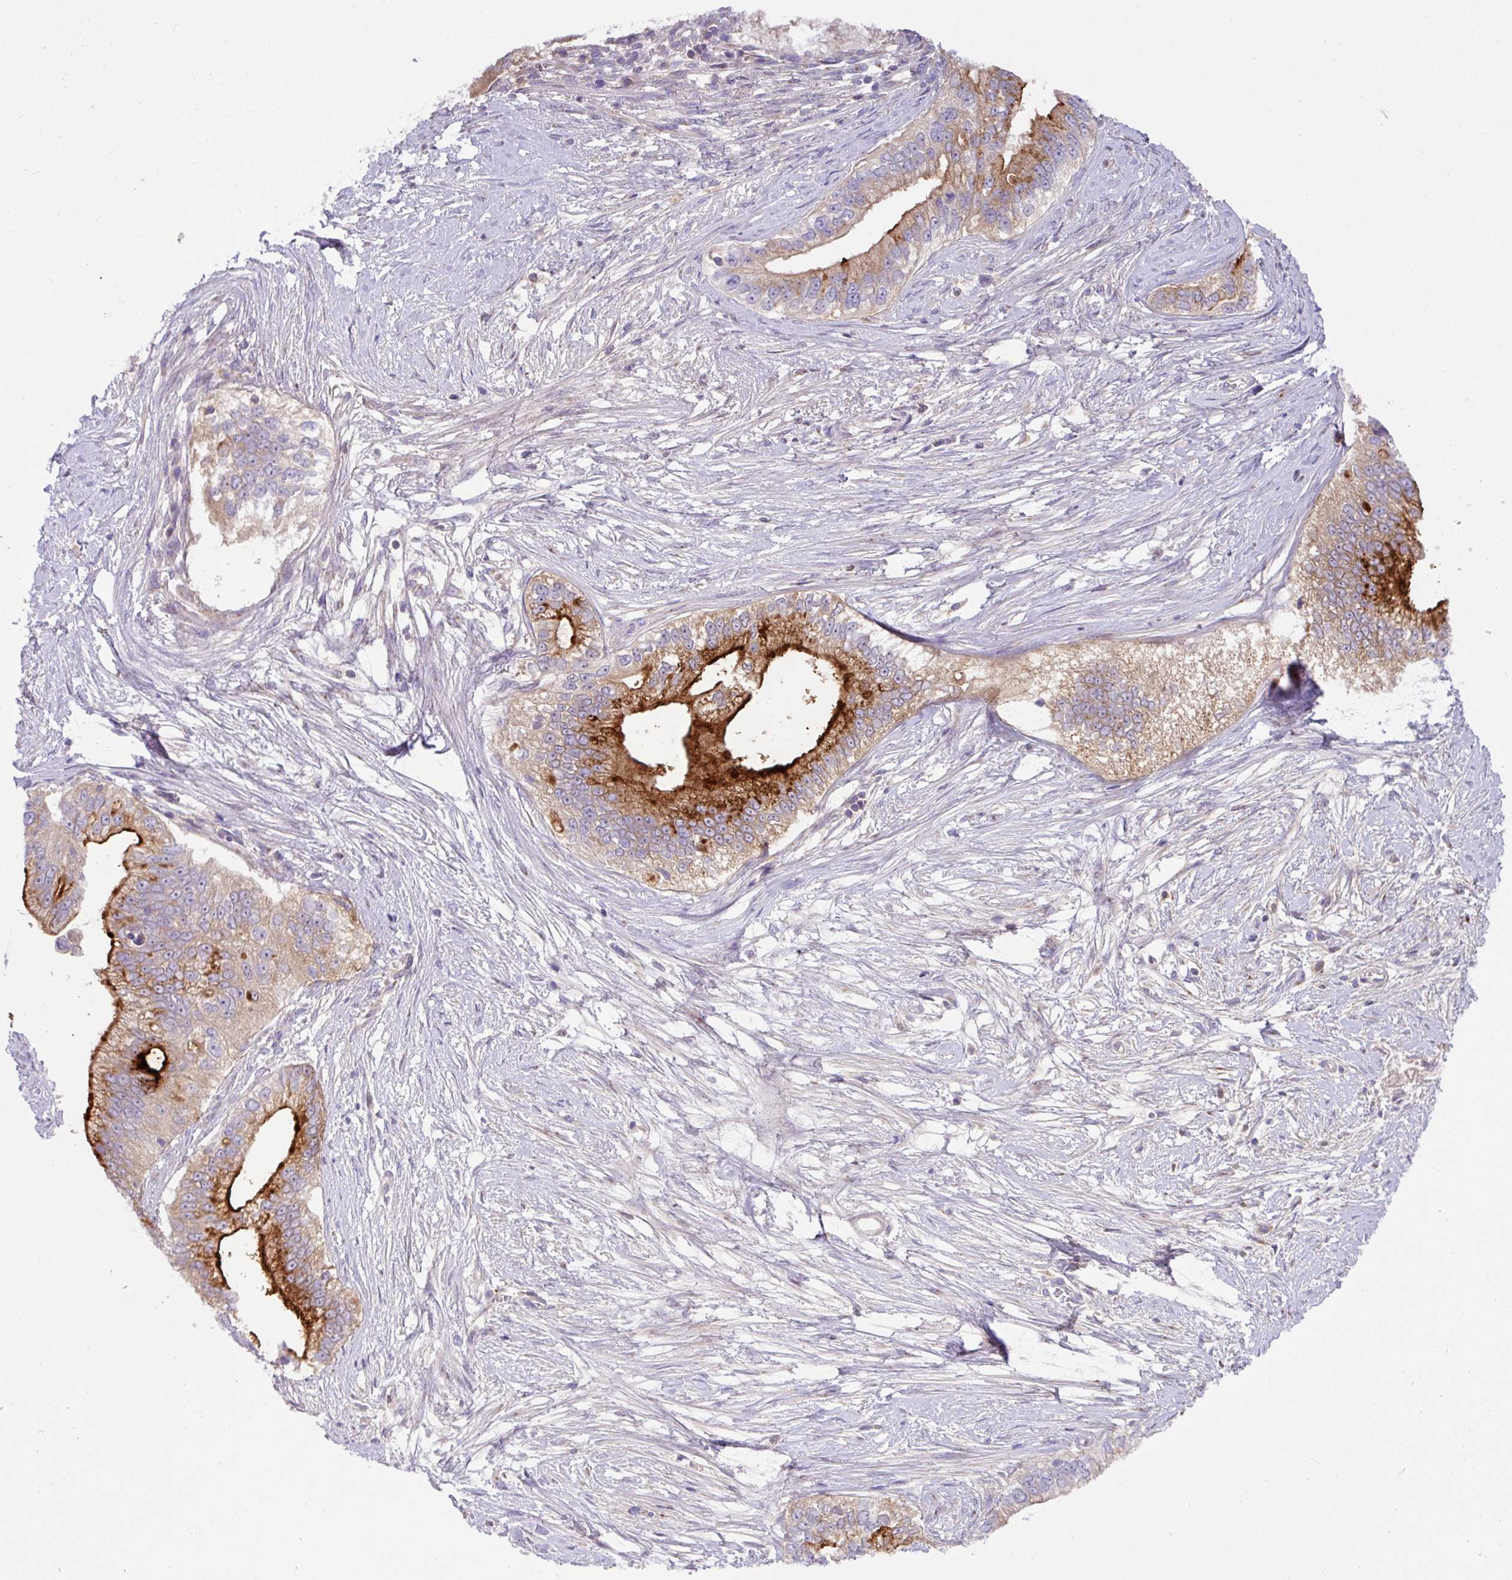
{"staining": {"intensity": "strong", "quantity": "25%-75%", "location": "cytoplasmic/membranous"}, "tissue": "pancreatic cancer", "cell_type": "Tumor cells", "image_type": "cancer", "snomed": [{"axis": "morphology", "description": "Adenocarcinoma, NOS"}, {"axis": "topography", "description": "Pancreas"}], "caption": "The immunohistochemical stain shows strong cytoplasmic/membranous expression in tumor cells of pancreatic adenocarcinoma tissue.", "gene": "CRISP3", "patient": {"sex": "male", "age": 70}}